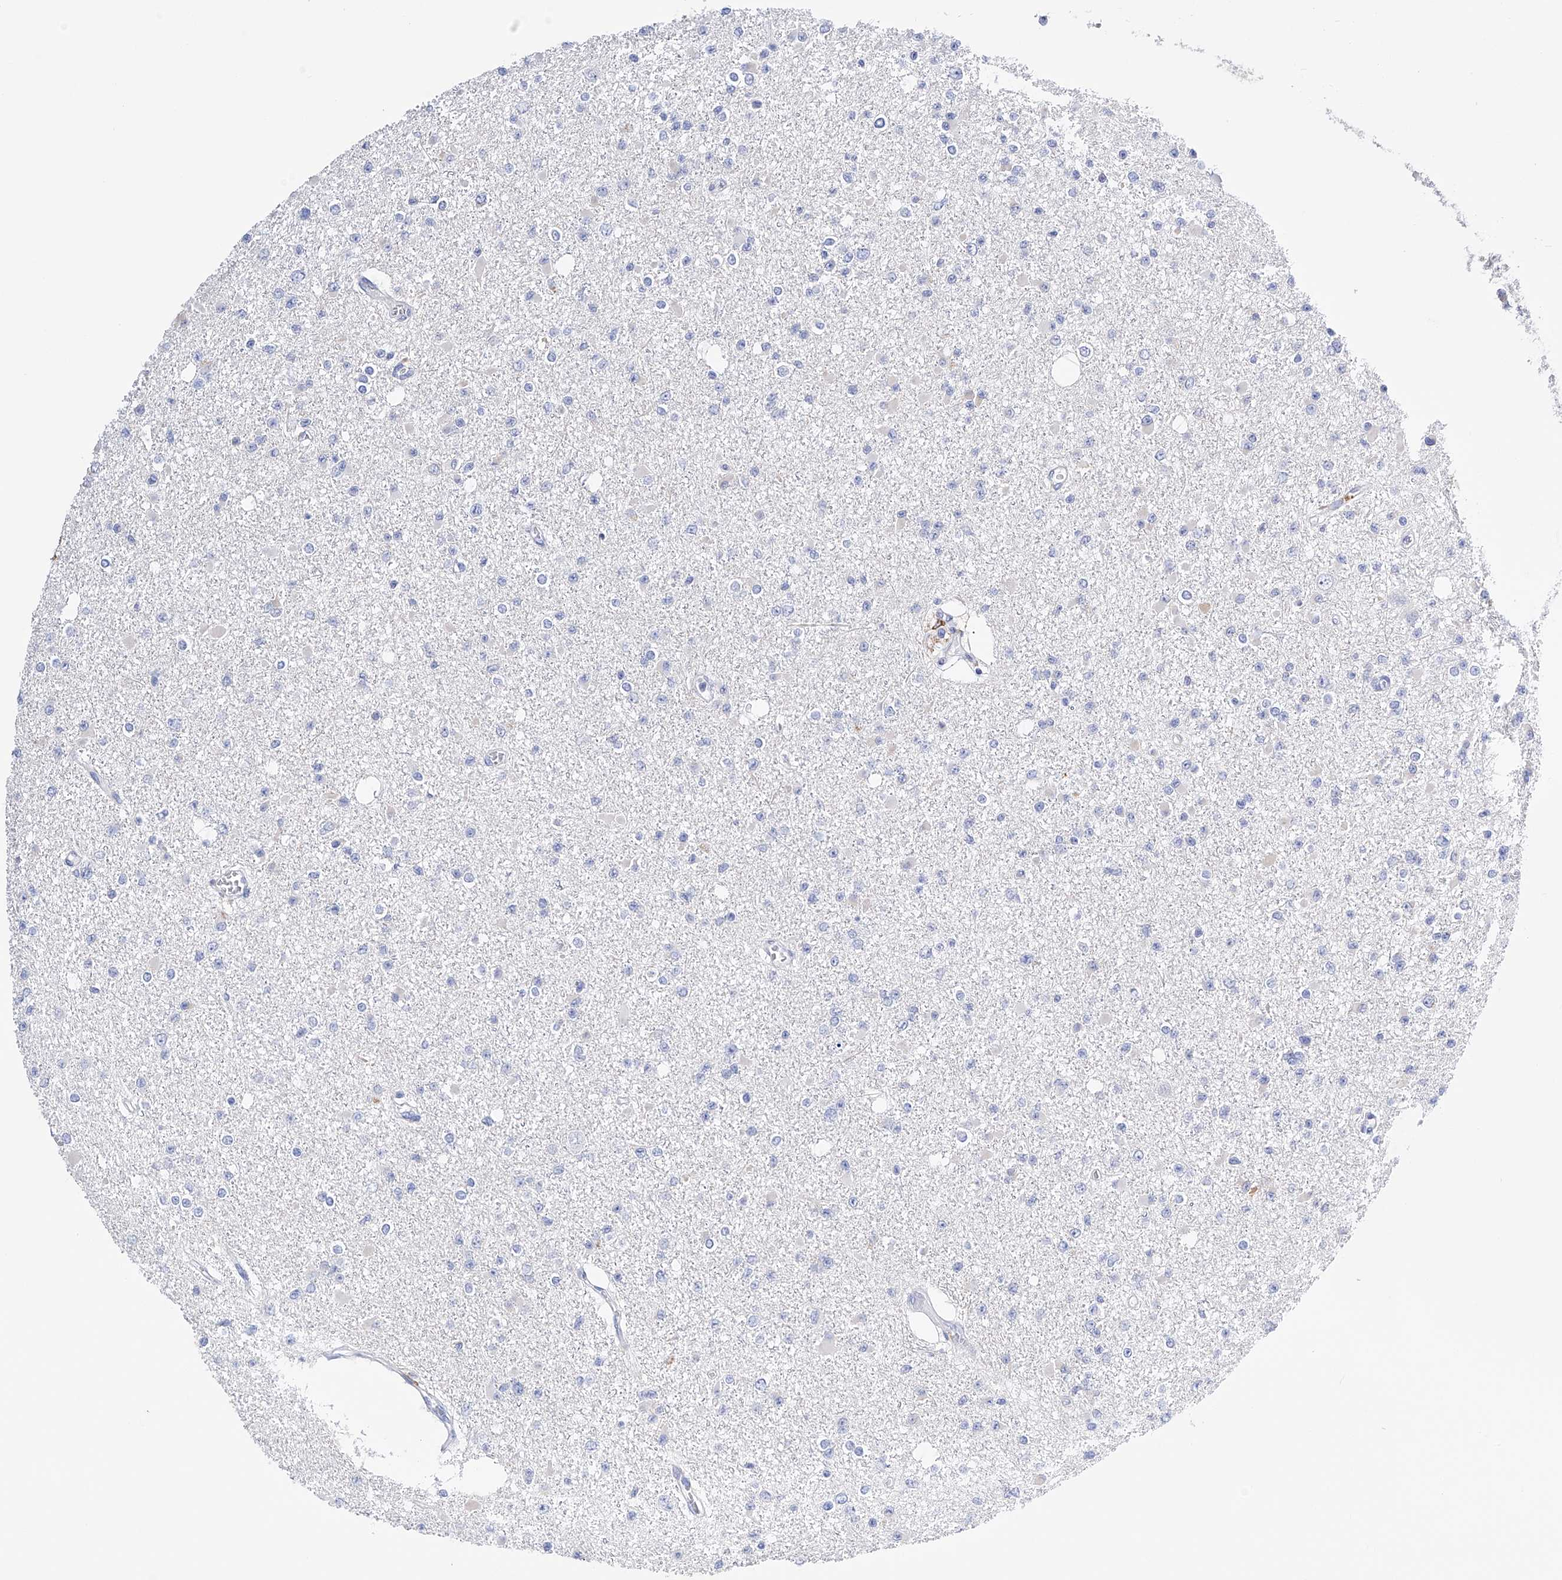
{"staining": {"intensity": "negative", "quantity": "none", "location": "none"}, "tissue": "glioma", "cell_type": "Tumor cells", "image_type": "cancer", "snomed": [{"axis": "morphology", "description": "Glioma, malignant, Low grade"}, {"axis": "topography", "description": "Brain"}], "caption": "Immunohistochemistry (IHC) histopathology image of human malignant glioma (low-grade) stained for a protein (brown), which exhibits no expression in tumor cells. (DAB IHC, high magnification).", "gene": "PDIA5", "patient": {"sex": "female", "age": 22}}